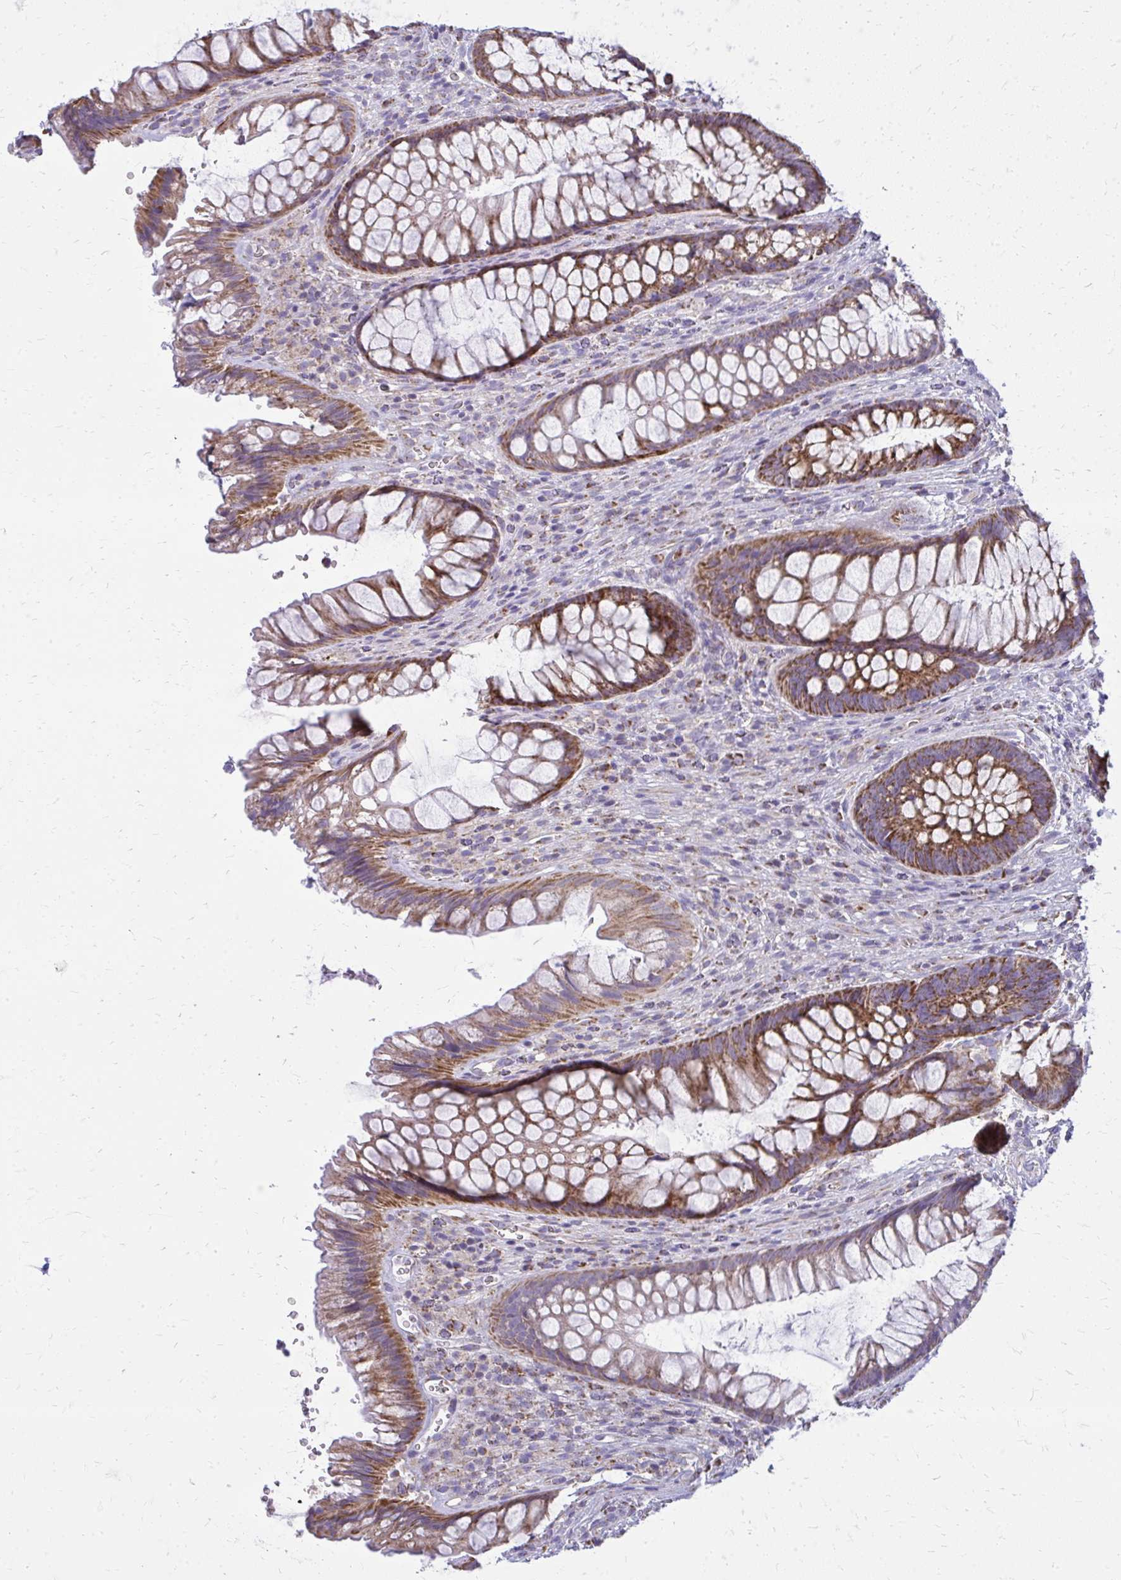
{"staining": {"intensity": "strong", "quantity": ">75%", "location": "cytoplasmic/membranous"}, "tissue": "rectum", "cell_type": "Glandular cells", "image_type": "normal", "snomed": [{"axis": "morphology", "description": "Normal tissue, NOS"}, {"axis": "topography", "description": "Rectum"}], "caption": "Brown immunohistochemical staining in benign human rectum displays strong cytoplasmic/membranous expression in approximately >75% of glandular cells.", "gene": "IFIT1", "patient": {"sex": "male", "age": 53}}